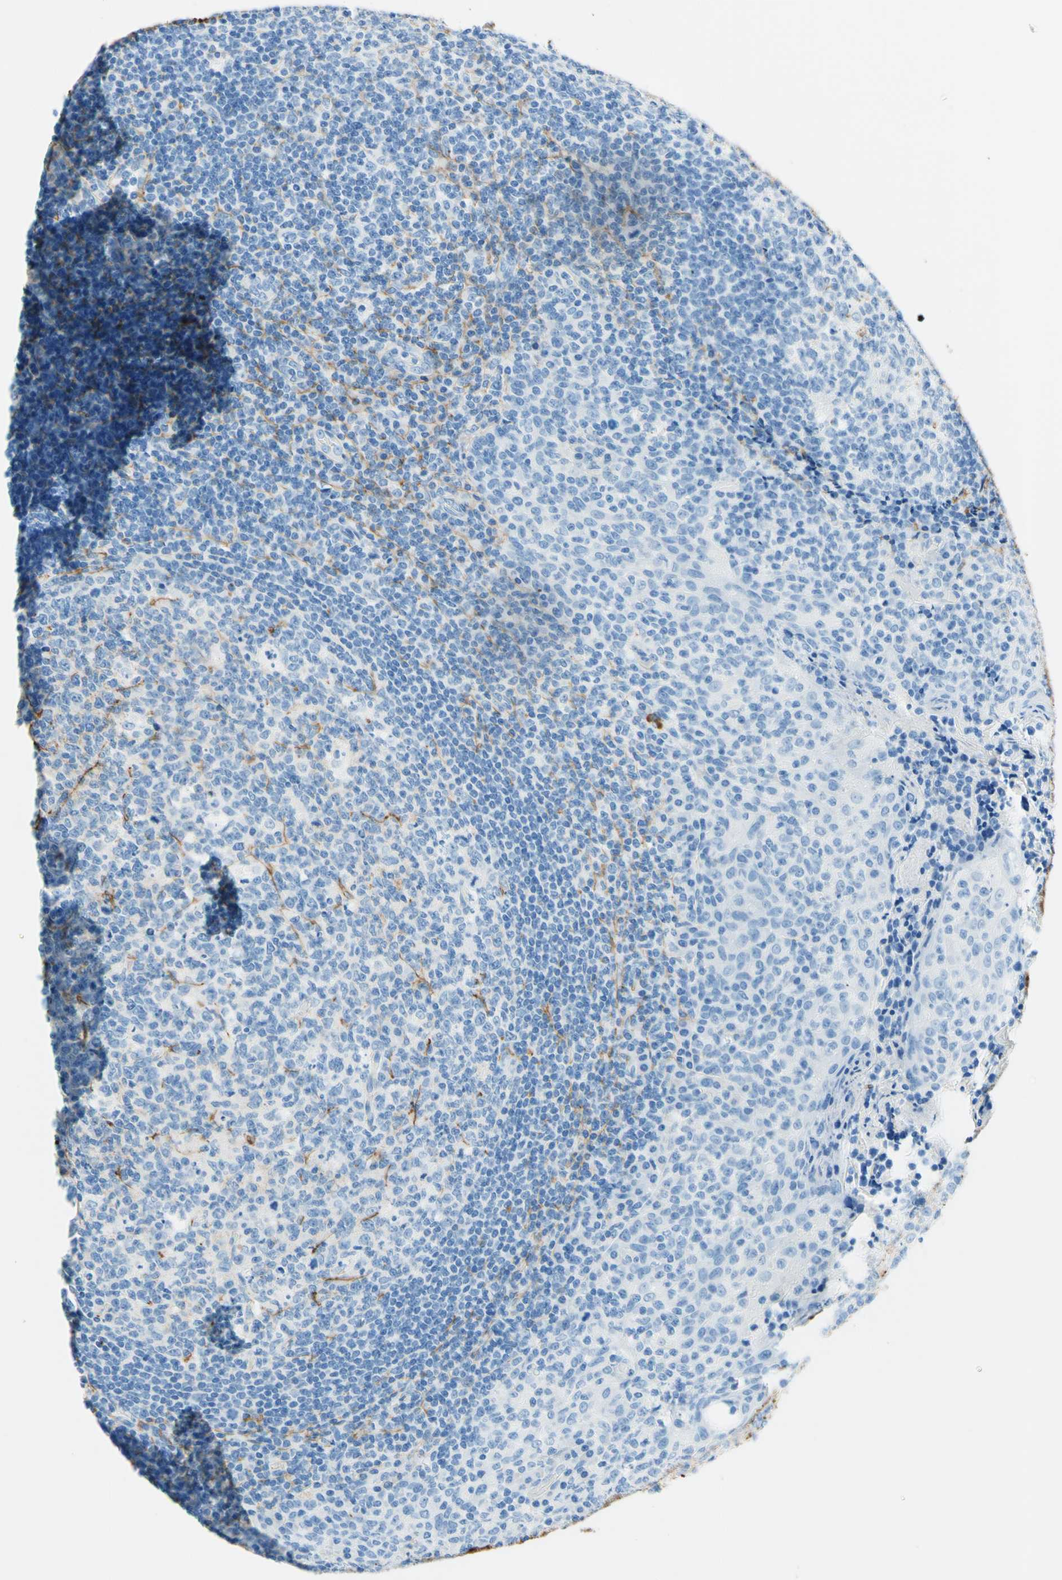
{"staining": {"intensity": "negative", "quantity": "none", "location": "none"}, "tissue": "tonsil", "cell_type": "Germinal center cells", "image_type": "normal", "snomed": [{"axis": "morphology", "description": "Normal tissue, NOS"}, {"axis": "topography", "description": "Tonsil"}], "caption": "Immunohistochemistry (IHC) of benign tonsil reveals no expression in germinal center cells. (Brightfield microscopy of DAB immunohistochemistry at high magnification).", "gene": "MFAP5", "patient": {"sex": "female", "age": 19}}